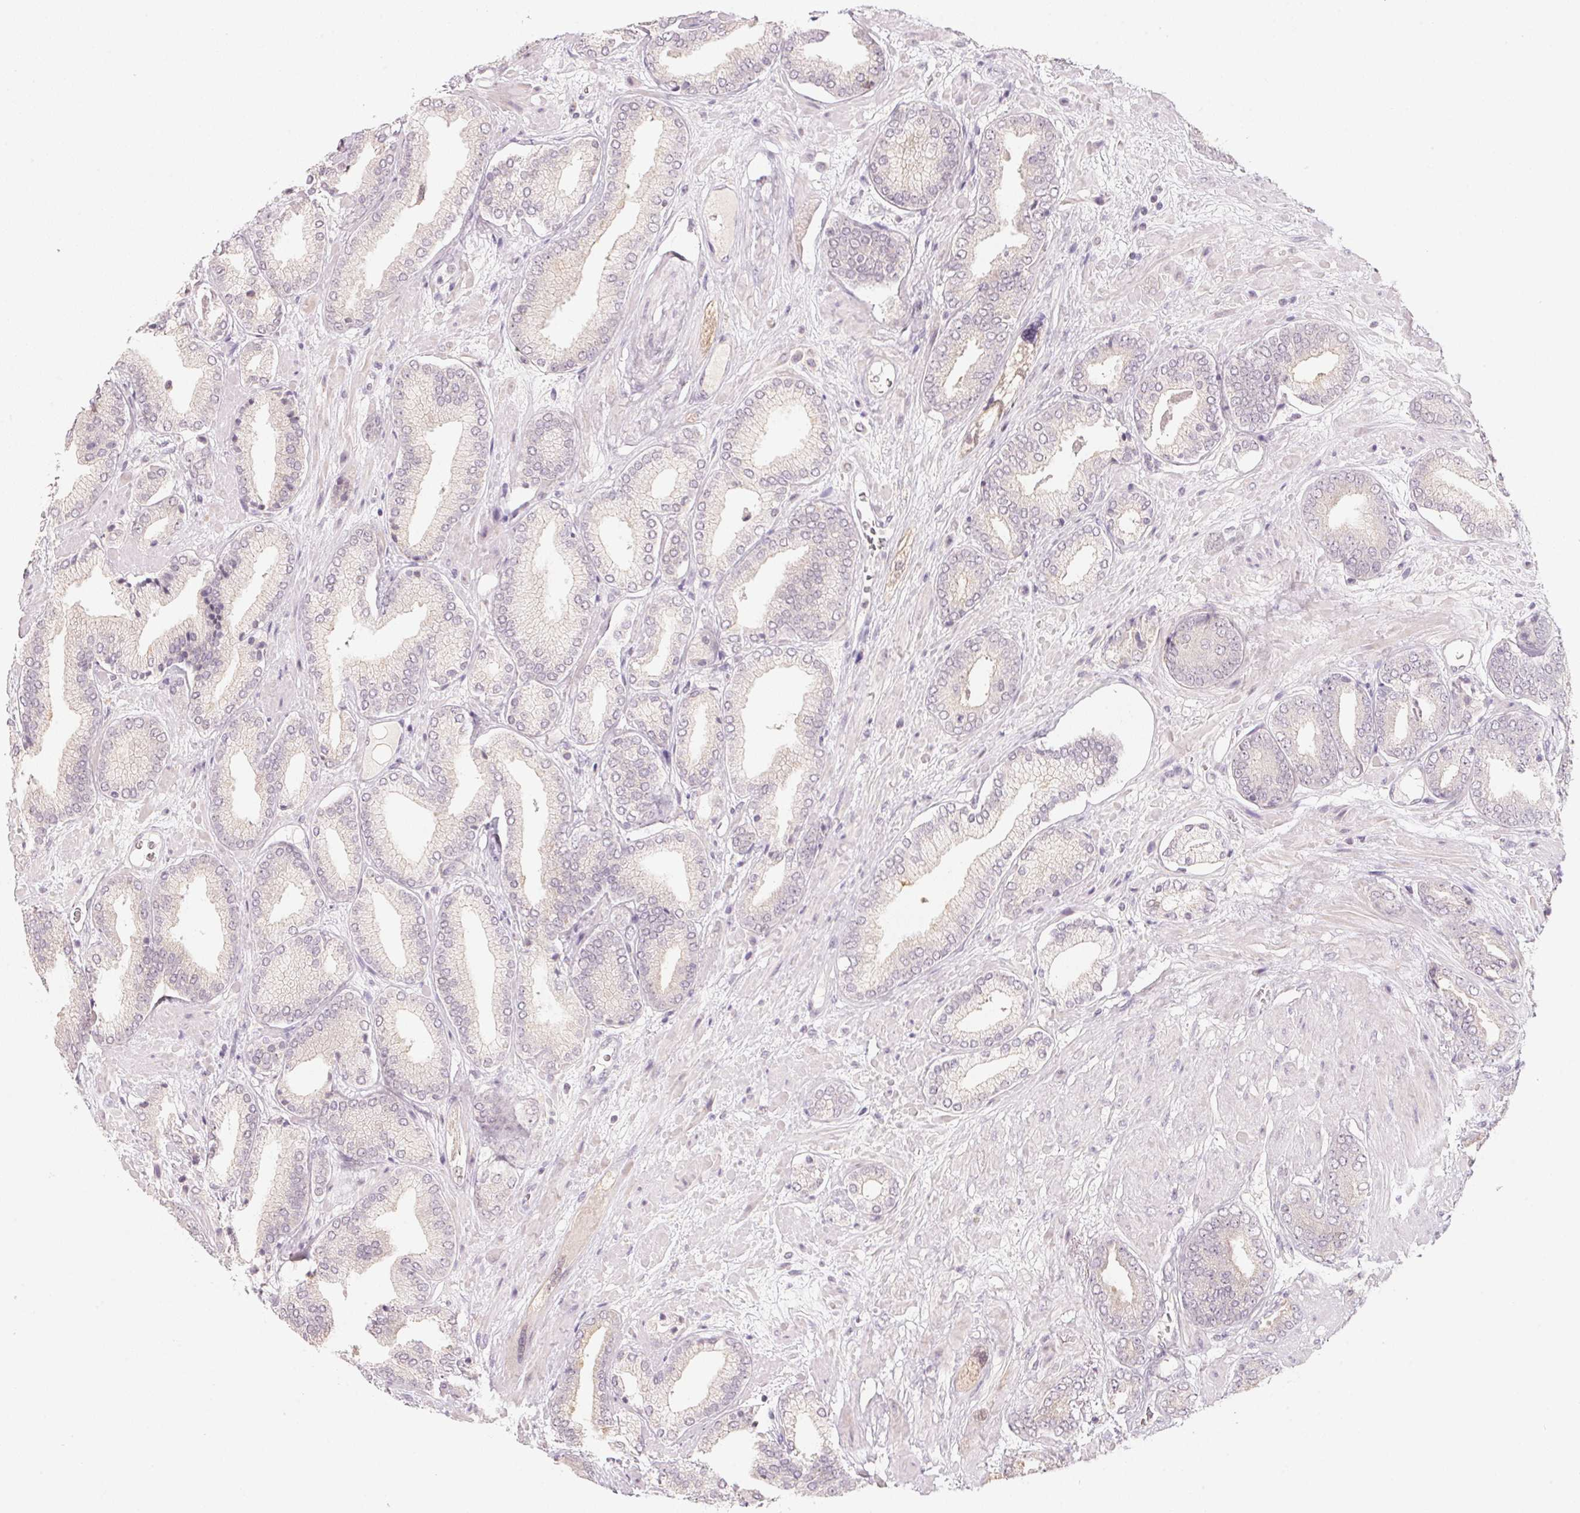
{"staining": {"intensity": "negative", "quantity": "none", "location": "none"}, "tissue": "prostate cancer", "cell_type": "Tumor cells", "image_type": "cancer", "snomed": [{"axis": "morphology", "description": "Adenocarcinoma, High grade"}, {"axis": "topography", "description": "Prostate"}], "caption": "A histopathology image of human high-grade adenocarcinoma (prostate) is negative for staining in tumor cells.", "gene": "ANKRD31", "patient": {"sex": "male", "age": 56}}